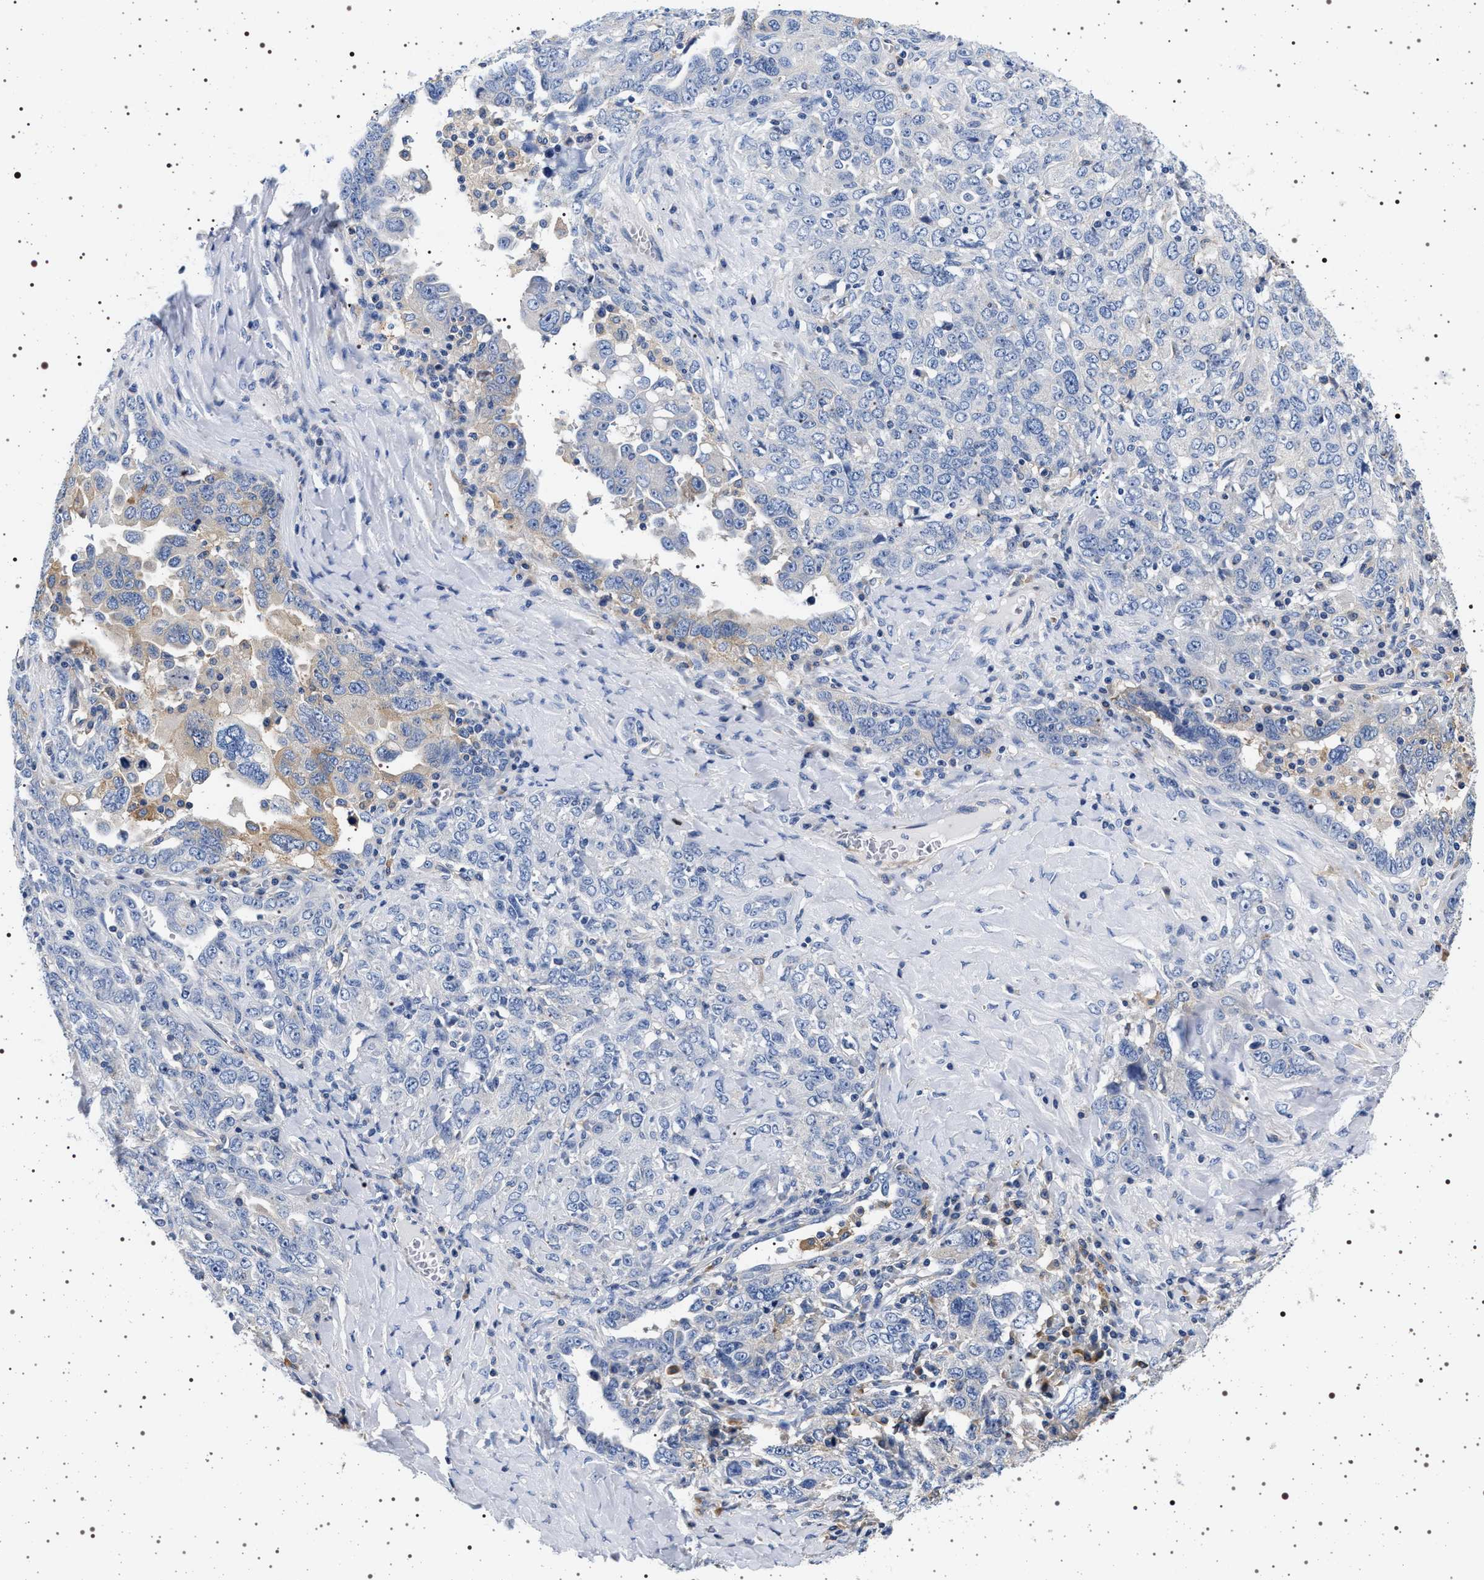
{"staining": {"intensity": "negative", "quantity": "none", "location": "none"}, "tissue": "ovarian cancer", "cell_type": "Tumor cells", "image_type": "cancer", "snomed": [{"axis": "morphology", "description": "Carcinoma, endometroid"}, {"axis": "topography", "description": "Ovary"}], "caption": "High magnification brightfield microscopy of ovarian cancer stained with DAB (brown) and counterstained with hematoxylin (blue): tumor cells show no significant positivity.", "gene": "HSD17B1", "patient": {"sex": "female", "age": 62}}